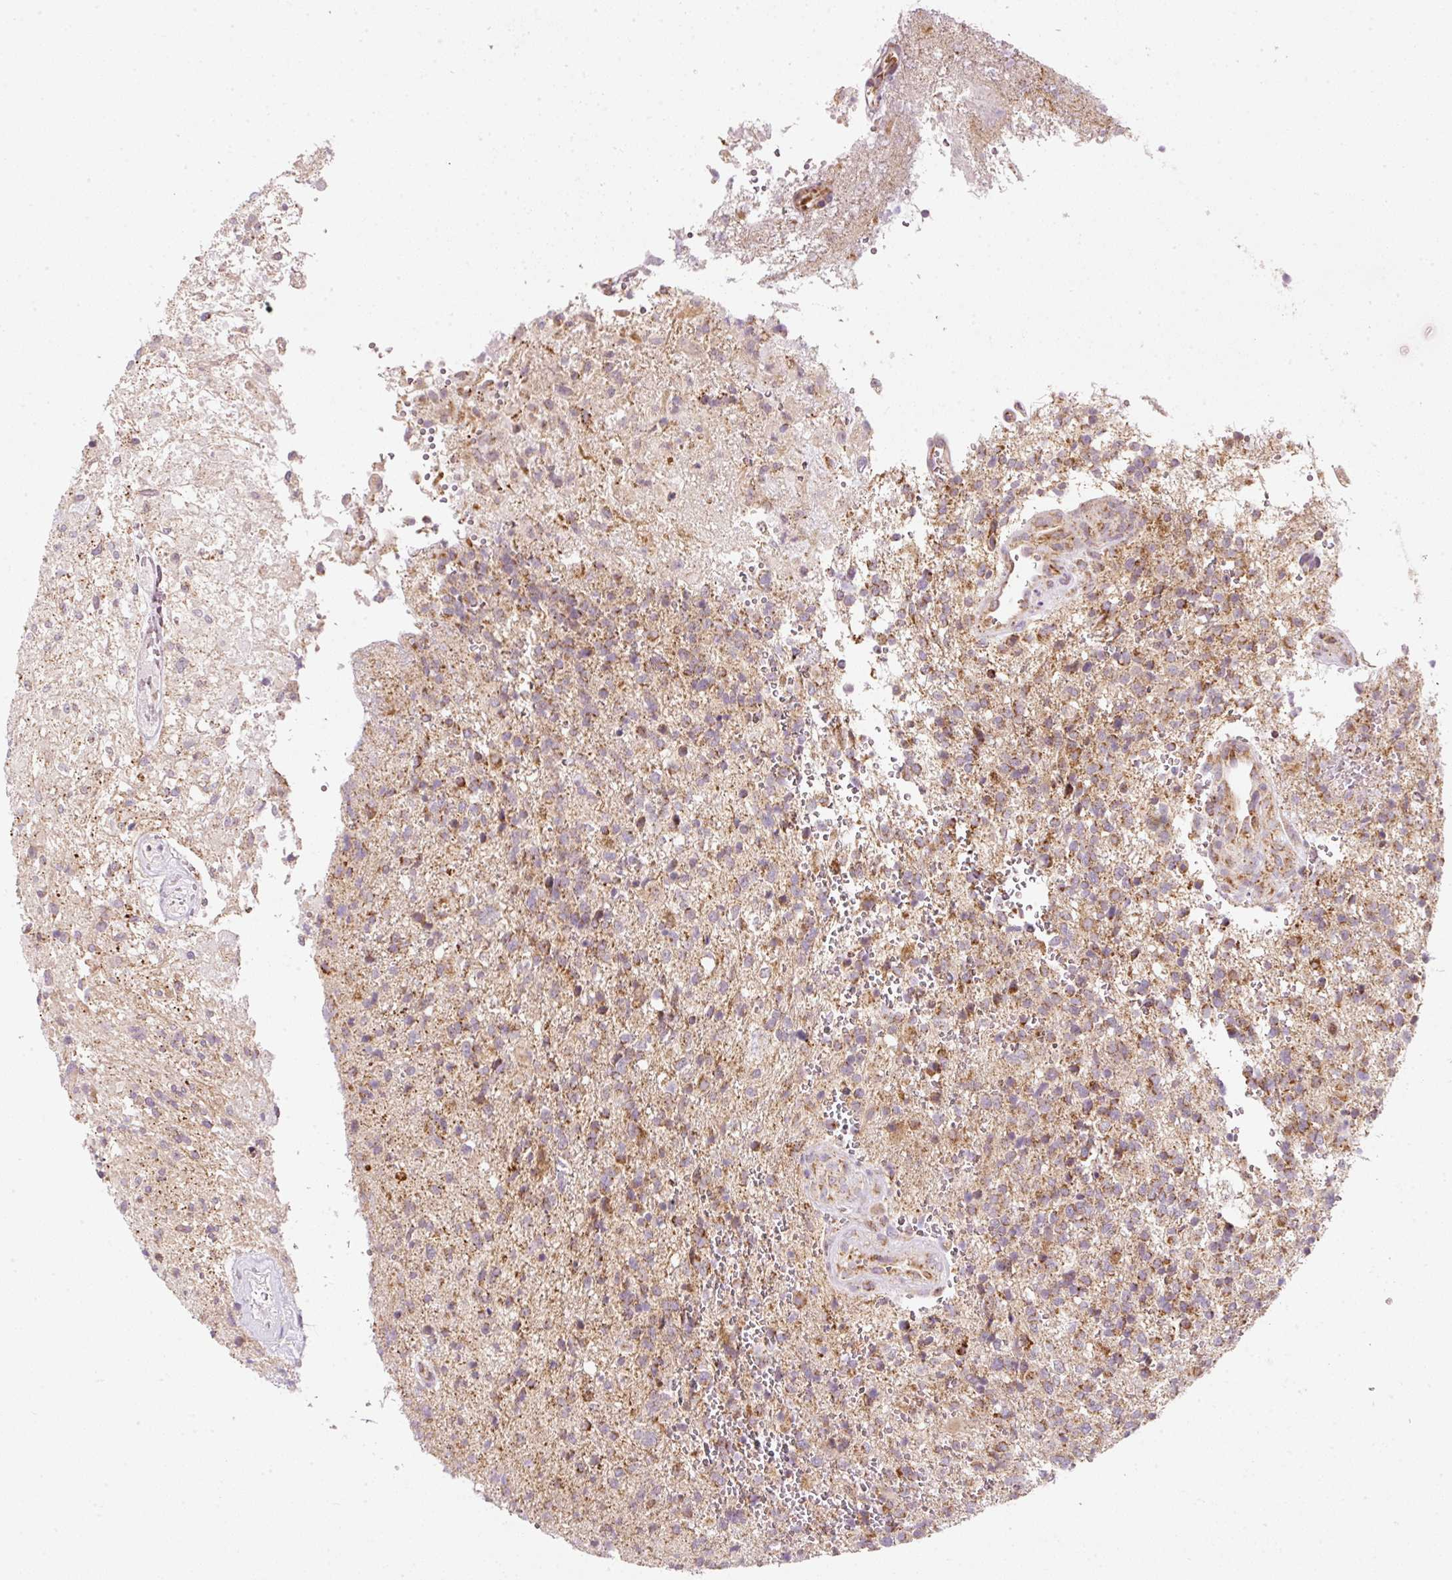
{"staining": {"intensity": "weak", "quantity": "25%-75%", "location": "cytoplasmic/membranous"}, "tissue": "glioma", "cell_type": "Tumor cells", "image_type": "cancer", "snomed": [{"axis": "morphology", "description": "Glioma, malignant, High grade"}, {"axis": "topography", "description": "Brain"}], "caption": "Immunohistochemical staining of high-grade glioma (malignant) exhibits low levels of weak cytoplasmic/membranous protein positivity in approximately 25%-75% of tumor cells.", "gene": "FAM78B", "patient": {"sex": "male", "age": 56}}